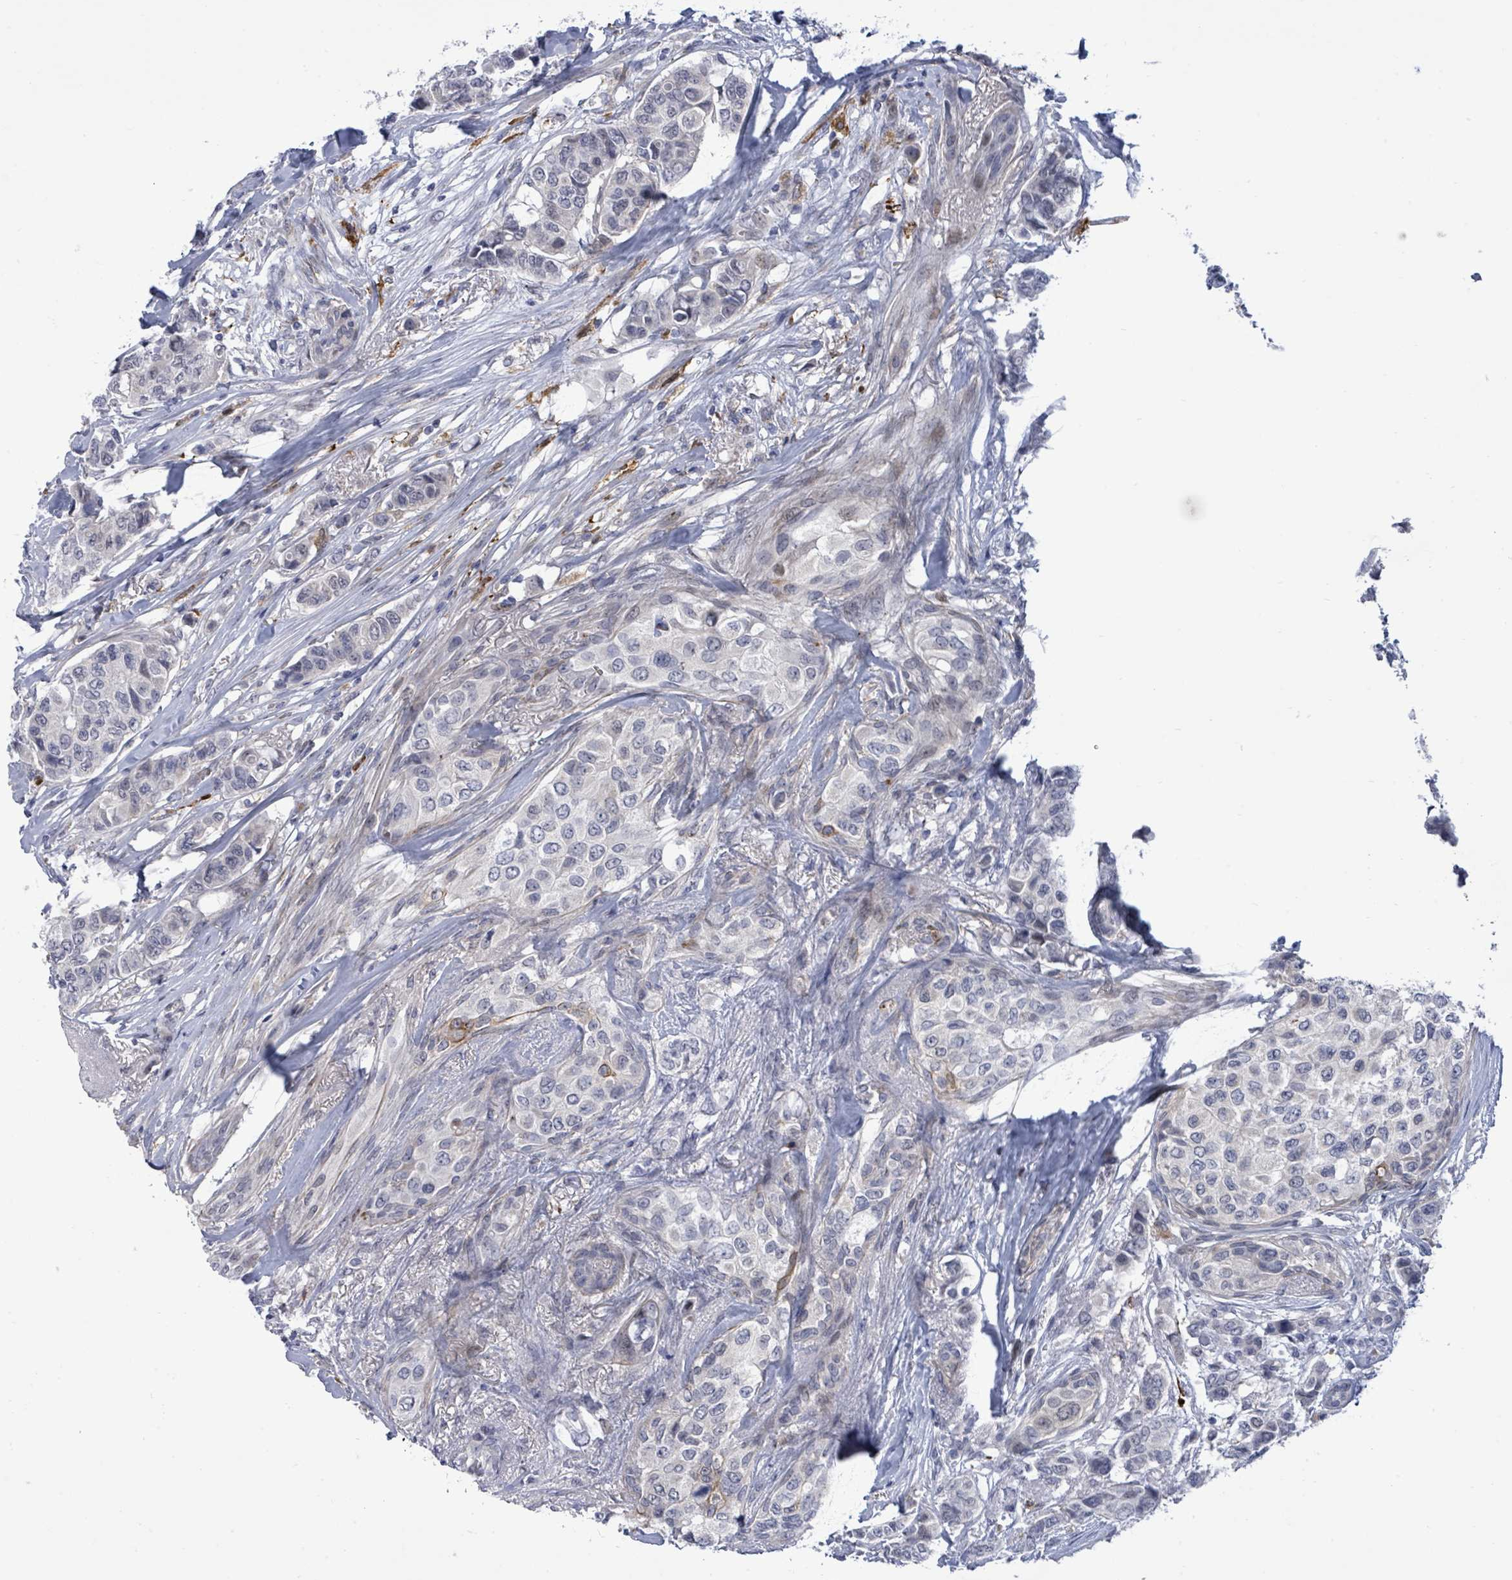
{"staining": {"intensity": "negative", "quantity": "none", "location": "none"}, "tissue": "breast cancer", "cell_type": "Tumor cells", "image_type": "cancer", "snomed": [{"axis": "morphology", "description": "Lobular carcinoma"}, {"axis": "topography", "description": "Breast"}], "caption": "Tumor cells are negative for brown protein staining in lobular carcinoma (breast).", "gene": "CT45A5", "patient": {"sex": "female", "age": 51}}